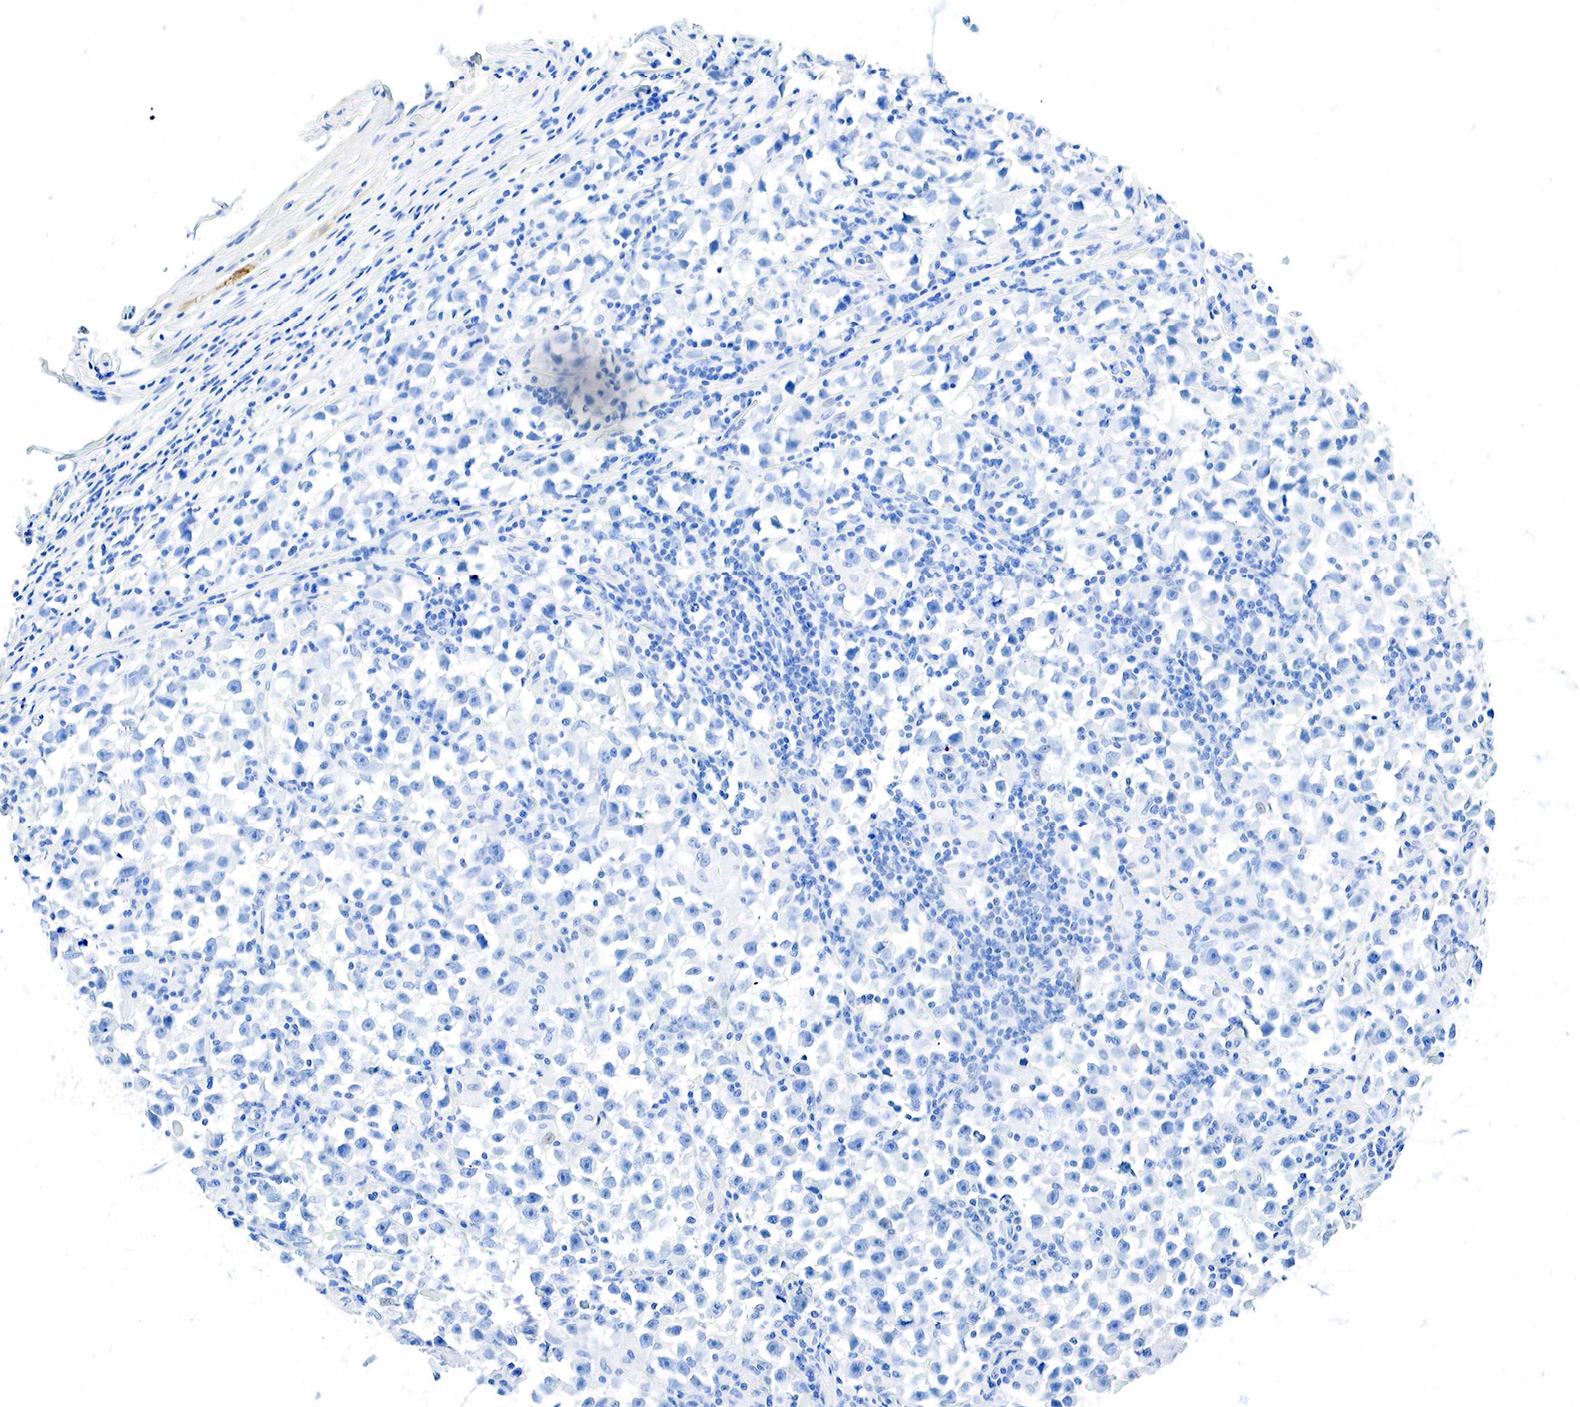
{"staining": {"intensity": "negative", "quantity": "none", "location": "none"}, "tissue": "testis cancer", "cell_type": "Tumor cells", "image_type": "cancer", "snomed": [{"axis": "morphology", "description": "Seminoma, NOS"}, {"axis": "topography", "description": "Testis"}], "caption": "Immunohistochemistry (IHC) photomicrograph of neoplastic tissue: human seminoma (testis) stained with DAB reveals no significant protein staining in tumor cells.", "gene": "INHA", "patient": {"sex": "male", "age": 33}}